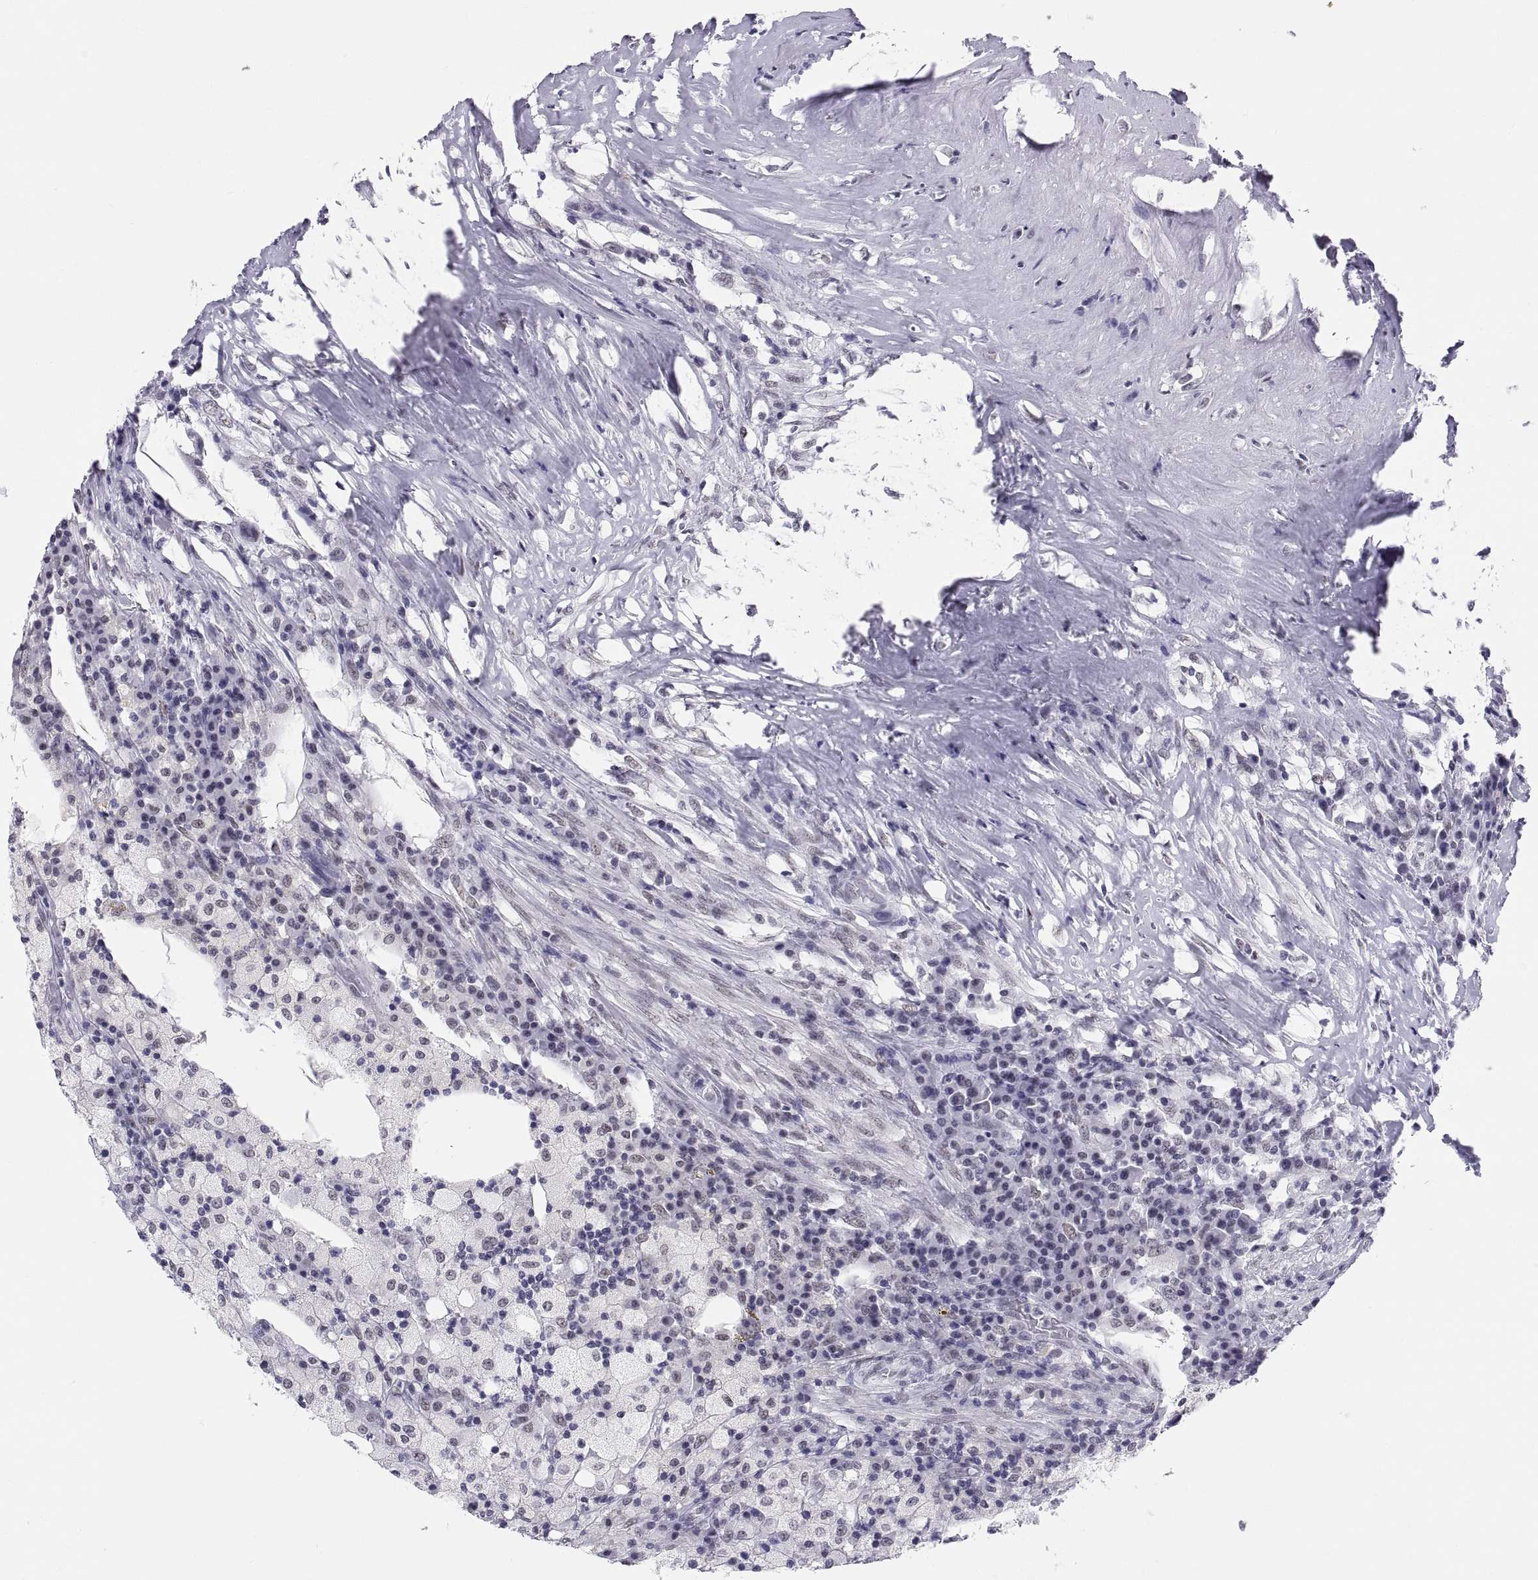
{"staining": {"intensity": "negative", "quantity": "none", "location": "none"}, "tissue": "testis cancer", "cell_type": "Tumor cells", "image_type": "cancer", "snomed": [{"axis": "morphology", "description": "Necrosis, NOS"}, {"axis": "morphology", "description": "Carcinoma, Embryonal, NOS"}, {"axis": "topography", "description": "Testis"}], "caption": "A histopathology image of human testis cancer (embryonal carcinoma) is negative for staining in tumor cells. (DAB immunohistochemistry, high magnification).", "gene": "NEUROD6", "patient": {"sex": "male", "age": 19}}